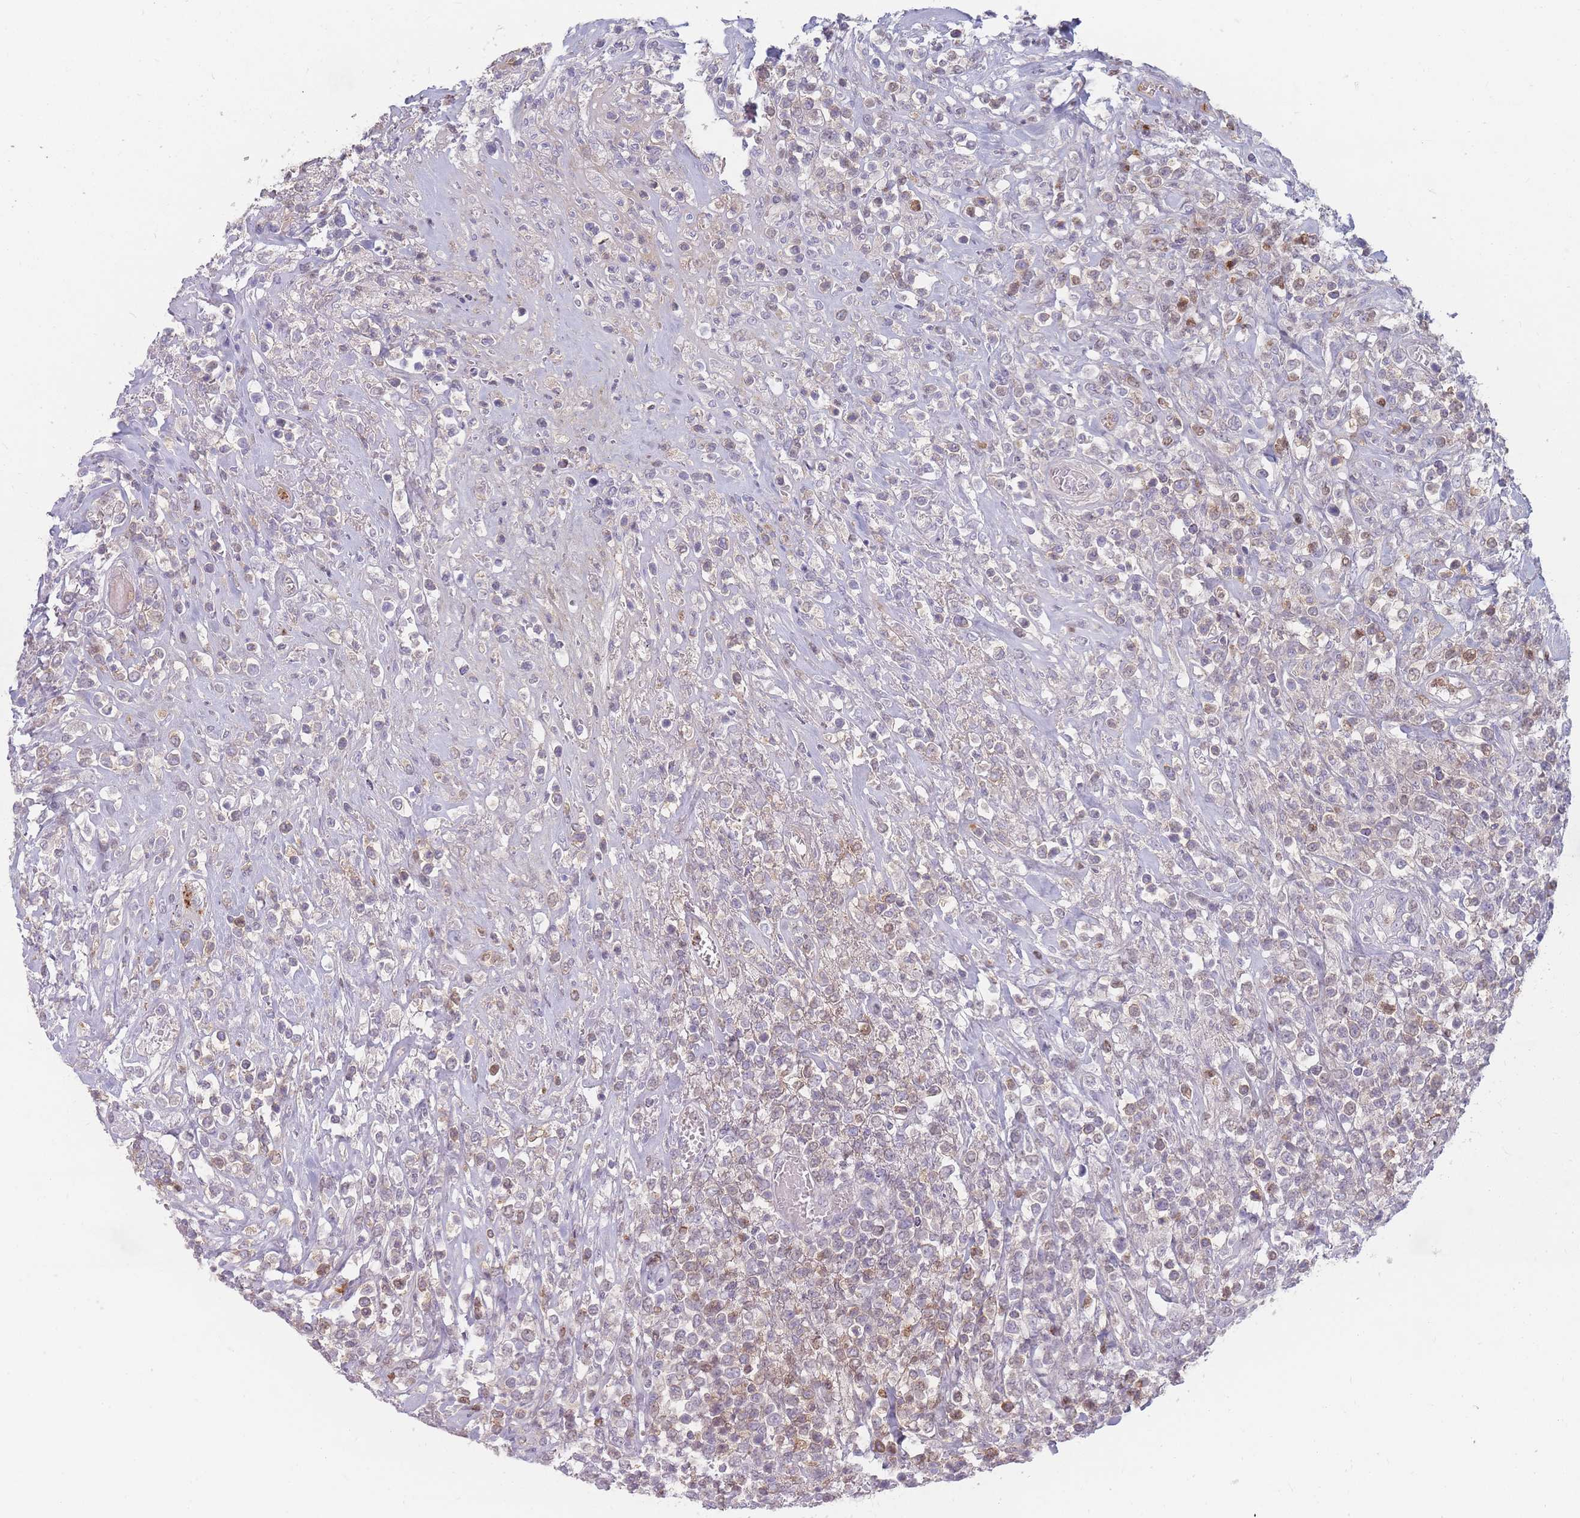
{"staining": {"intensity": "negative", "quantity": "none", "location": "none"}, "tissue": "lymphoma", "cell_type": "Tumor cells", "image_type": "cancer", "snomed": [{"axis": "morphology", "description": "Malignant lymphoma, non-Hodgkin's type, High grade"}, {"axis": "topography", "description": "Soft tissue"}], "caption": "Immunohistochemical staining of lymphoma reveals no significant positivity in tumor cells. (Immunohistochemistry (ihc), brightfield microscopy, high magnification).", "gene": "PRG4", "patient": {"sex": "female", "age": 56}}